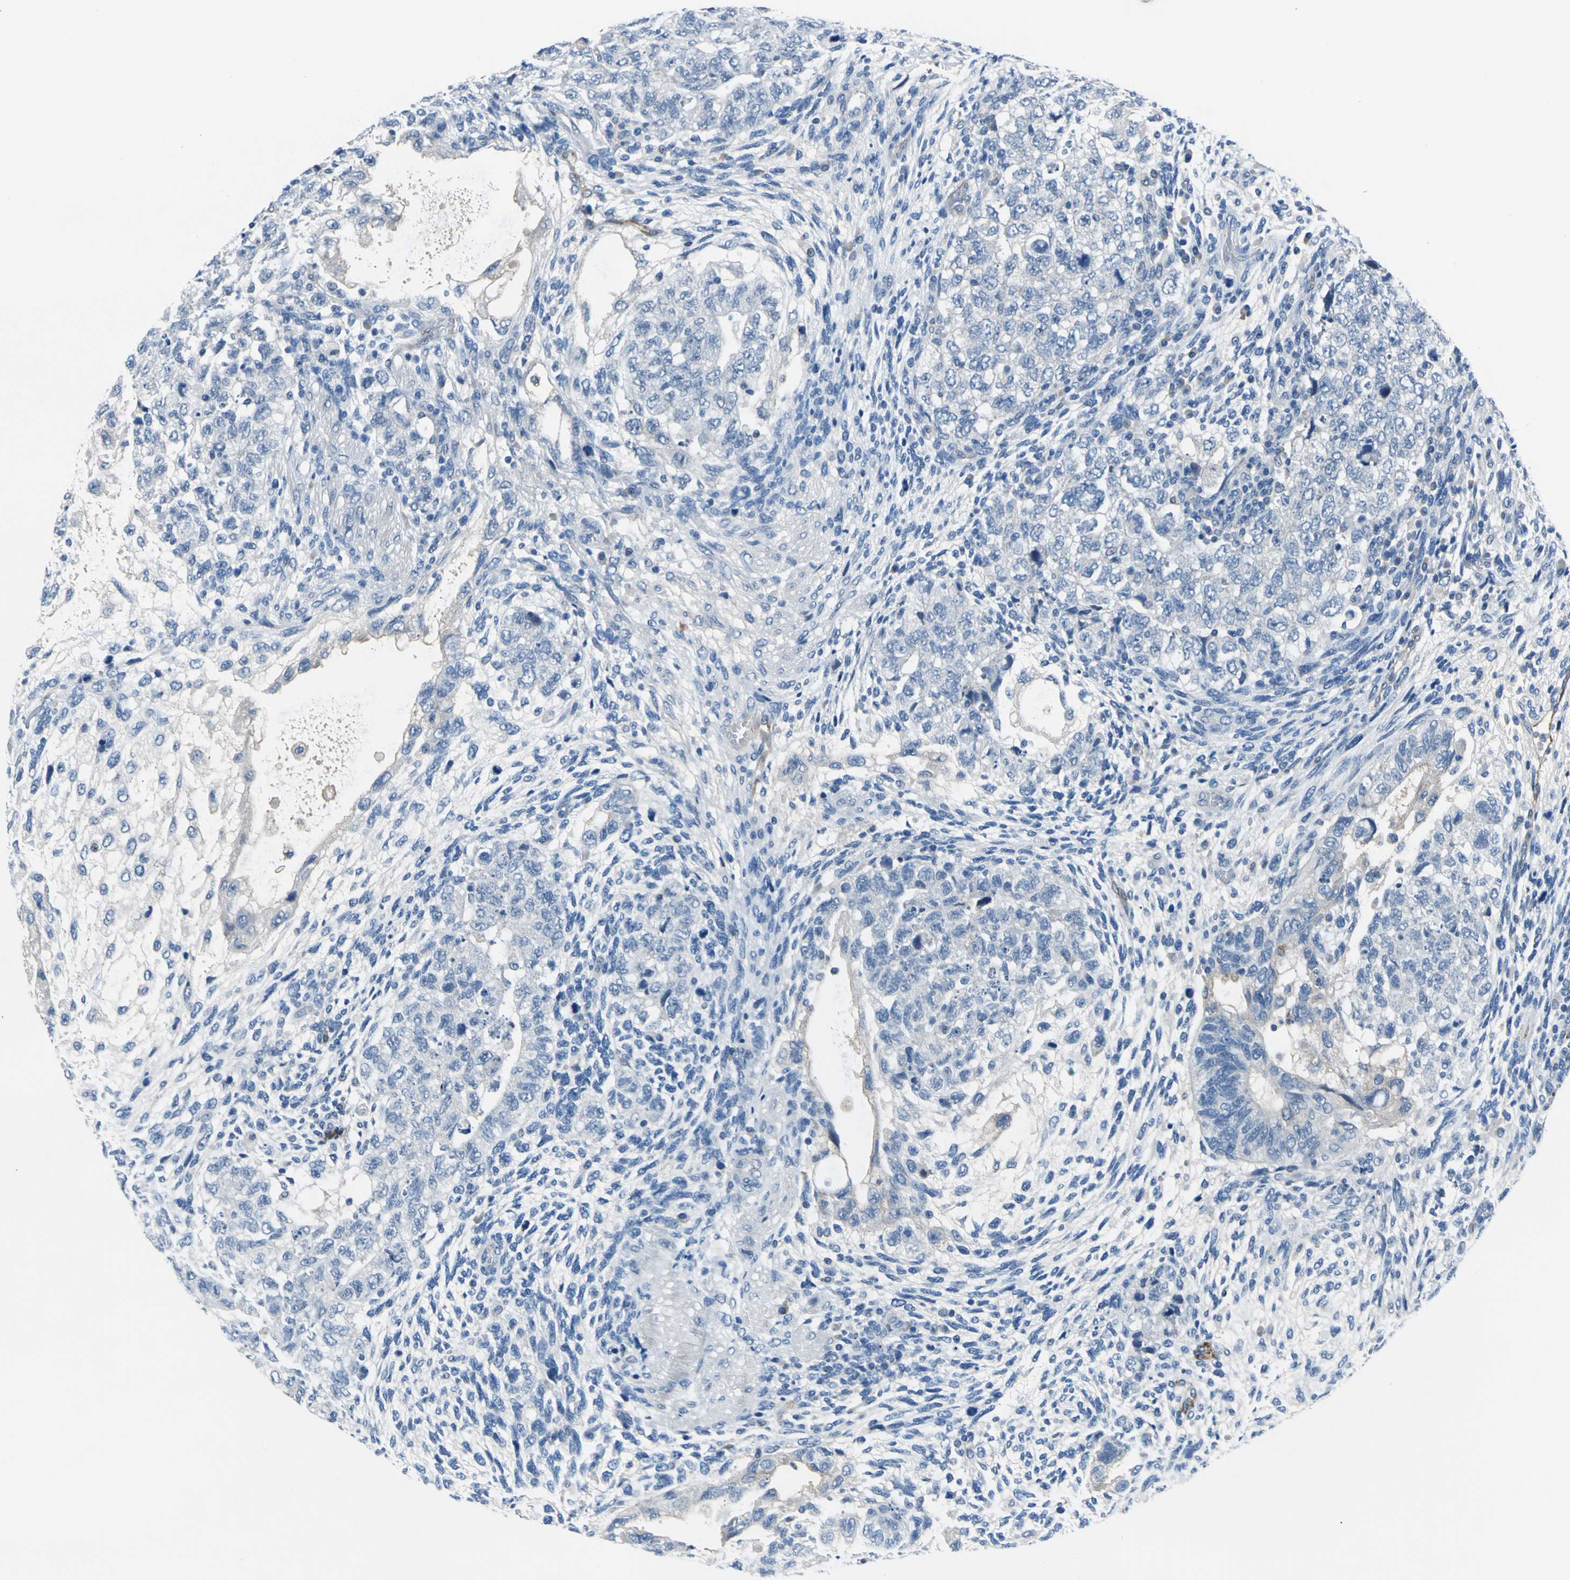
{"staining": {"intensity": "negative", "quantity": "none", "location": "none"}, "tissue": "testis cancer", "cell_type": "Tumor cells", "image_type": "cancer", "snomed": [{"axis": "morphology", "description": "Normal tissue, NOS"}, {"axis": "morphology", "description": "Carcinoma, Embryonal, NOS"}, {"axis": "topography", "description": "Testis"}], "caption": "This is an immunohistochemistry (IHC) micrograph of human embryonal carcinoma (testis). There is no staining in tumor cells.", "gene": "SELP", "patient": {"sex": "male", "age": 36}}